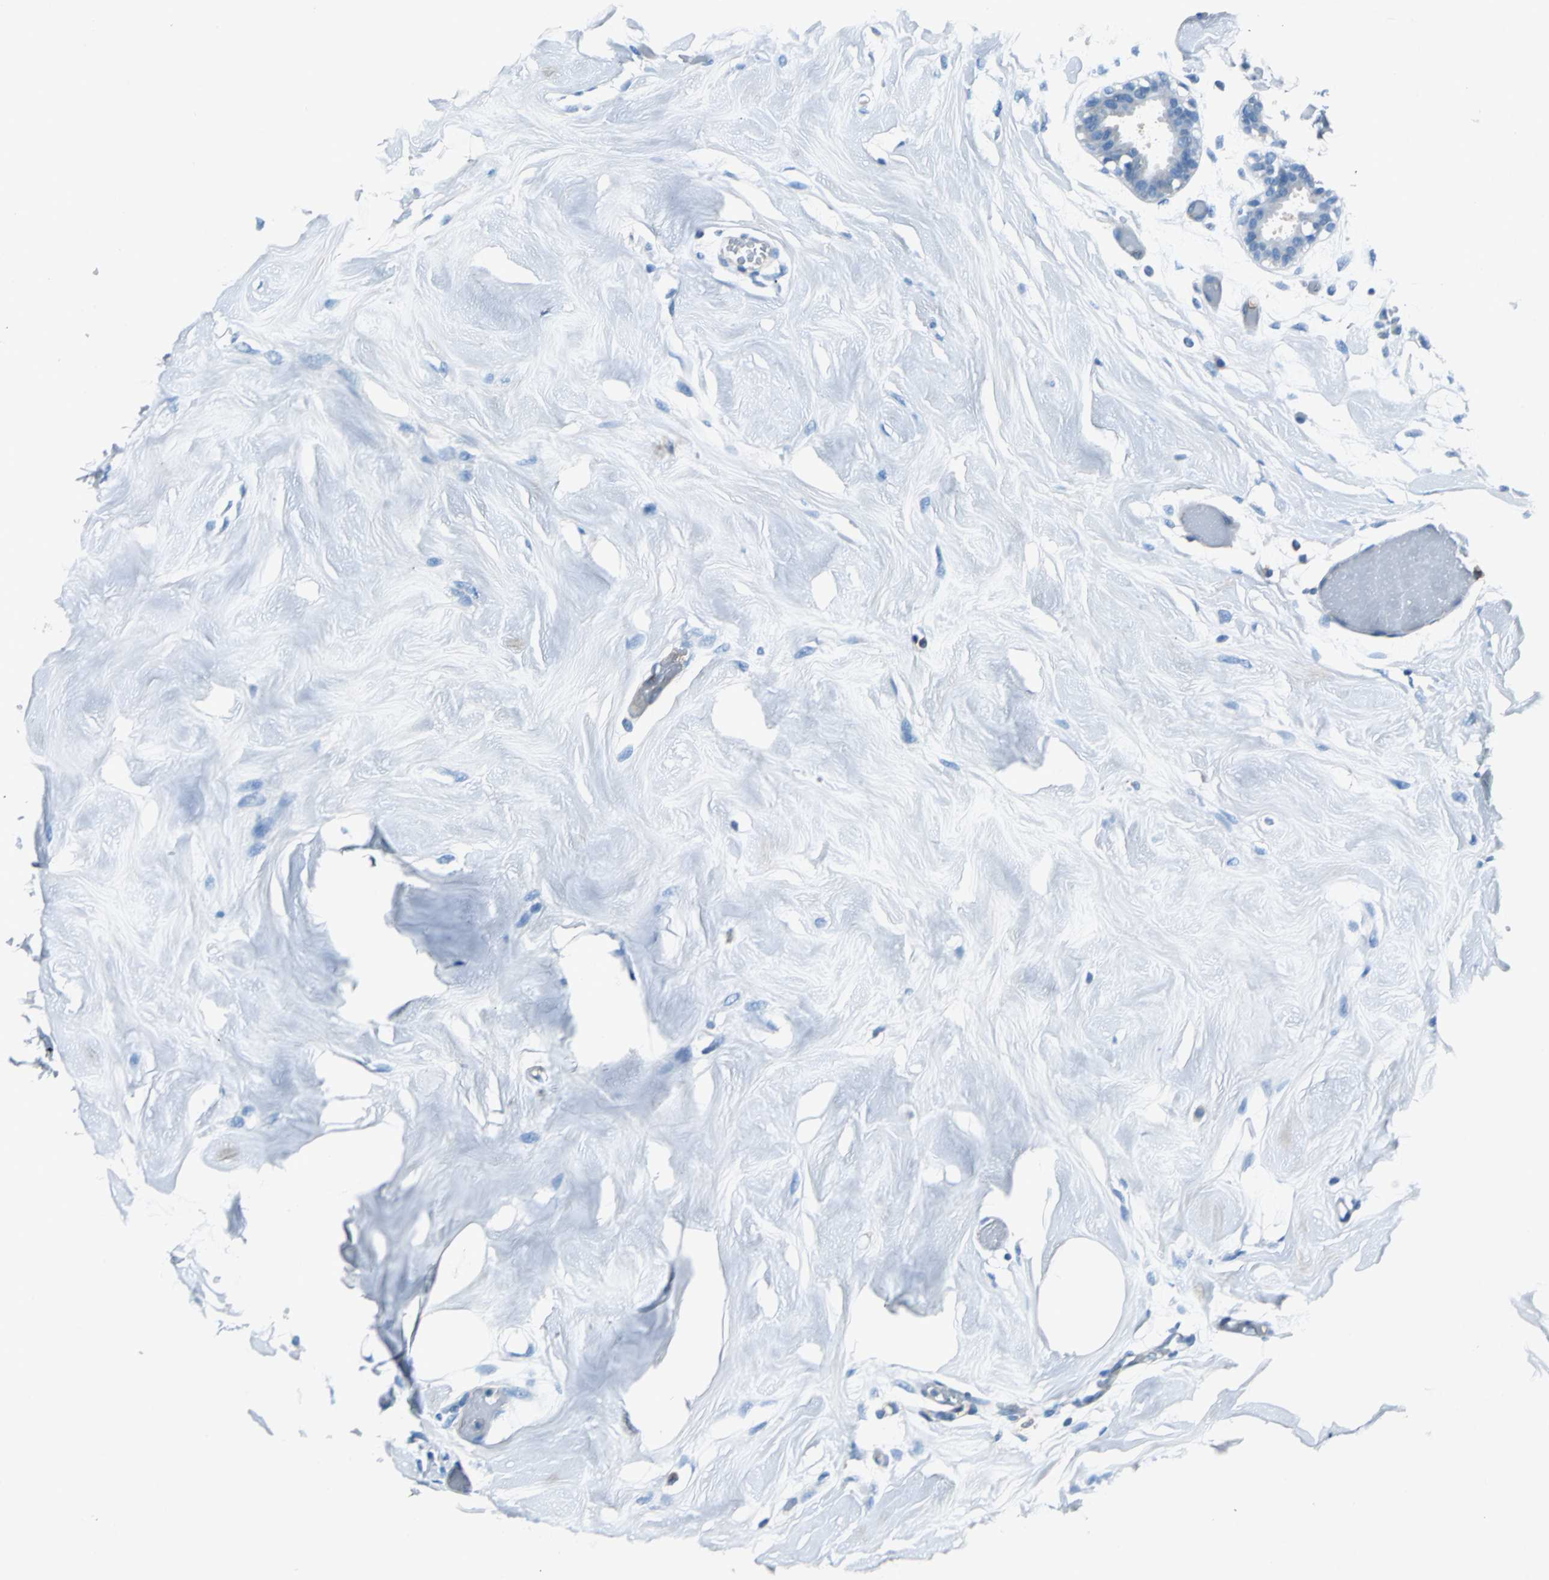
{"staining": {"intensity": "negative", "quantity": "none", "location": "none"}, "tissue": "breast", "cell_type": "Adipocytes", "image_type": "normal", "snomed": [{"axis": "morphology", "description": "Normal tissue, NOS"}, {"axis": "topography", "description": "Breast"}, {"axis": "topography", "description": "Soft tissue"}], "caption": "Protein analysis of normal breast displays no significant positivity in adipocytes. Nuclei are stained in blue.", "gene": "RPS13", "patient": {"sex": "female", "age": 25}}